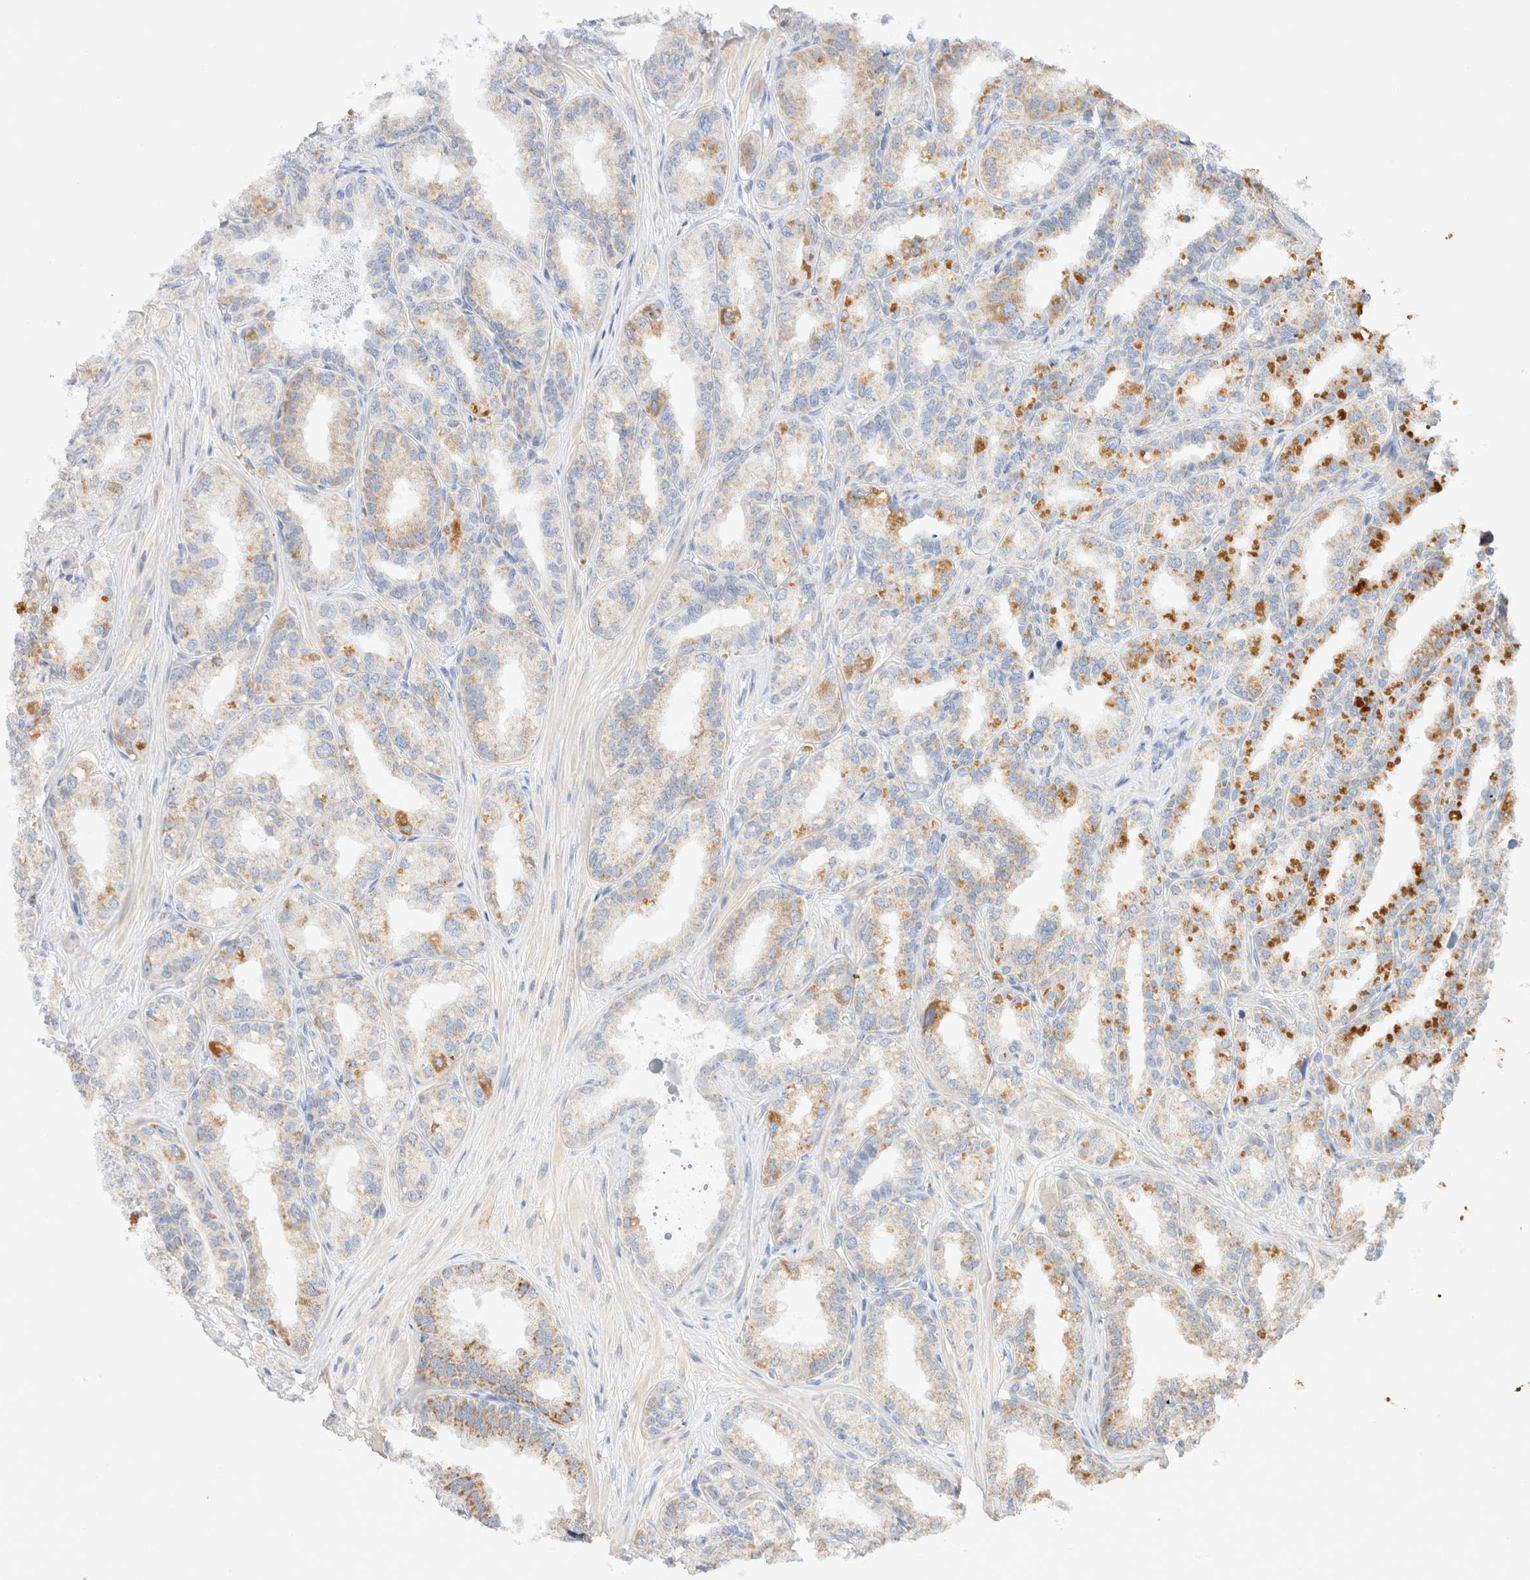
{"staining": {"intensity": "moderate", "quantity": "25%-75%", "location": "cytoplasmic/membranous"}, "tissue": "seminal vesicle", "cell_type": "Glandular cells", "image_type": "normal", "snomed": [{"axis": "morphology", "description": "Normal tissue, NOS"}, {"axis": "topography", "description": "Prostate"}, {"axis": "topography", "description": "Seminal veicle"}], "caption": "Immunohistochemical staining of unremarkable seminal vesicle reveals 25%-75% levels of moderate cytoplasmic/membranous protein expression in approximately 25%-75% of glandular cells.", "gene": "HDHD3", "patient": {"sex": "male", "age": 51}}